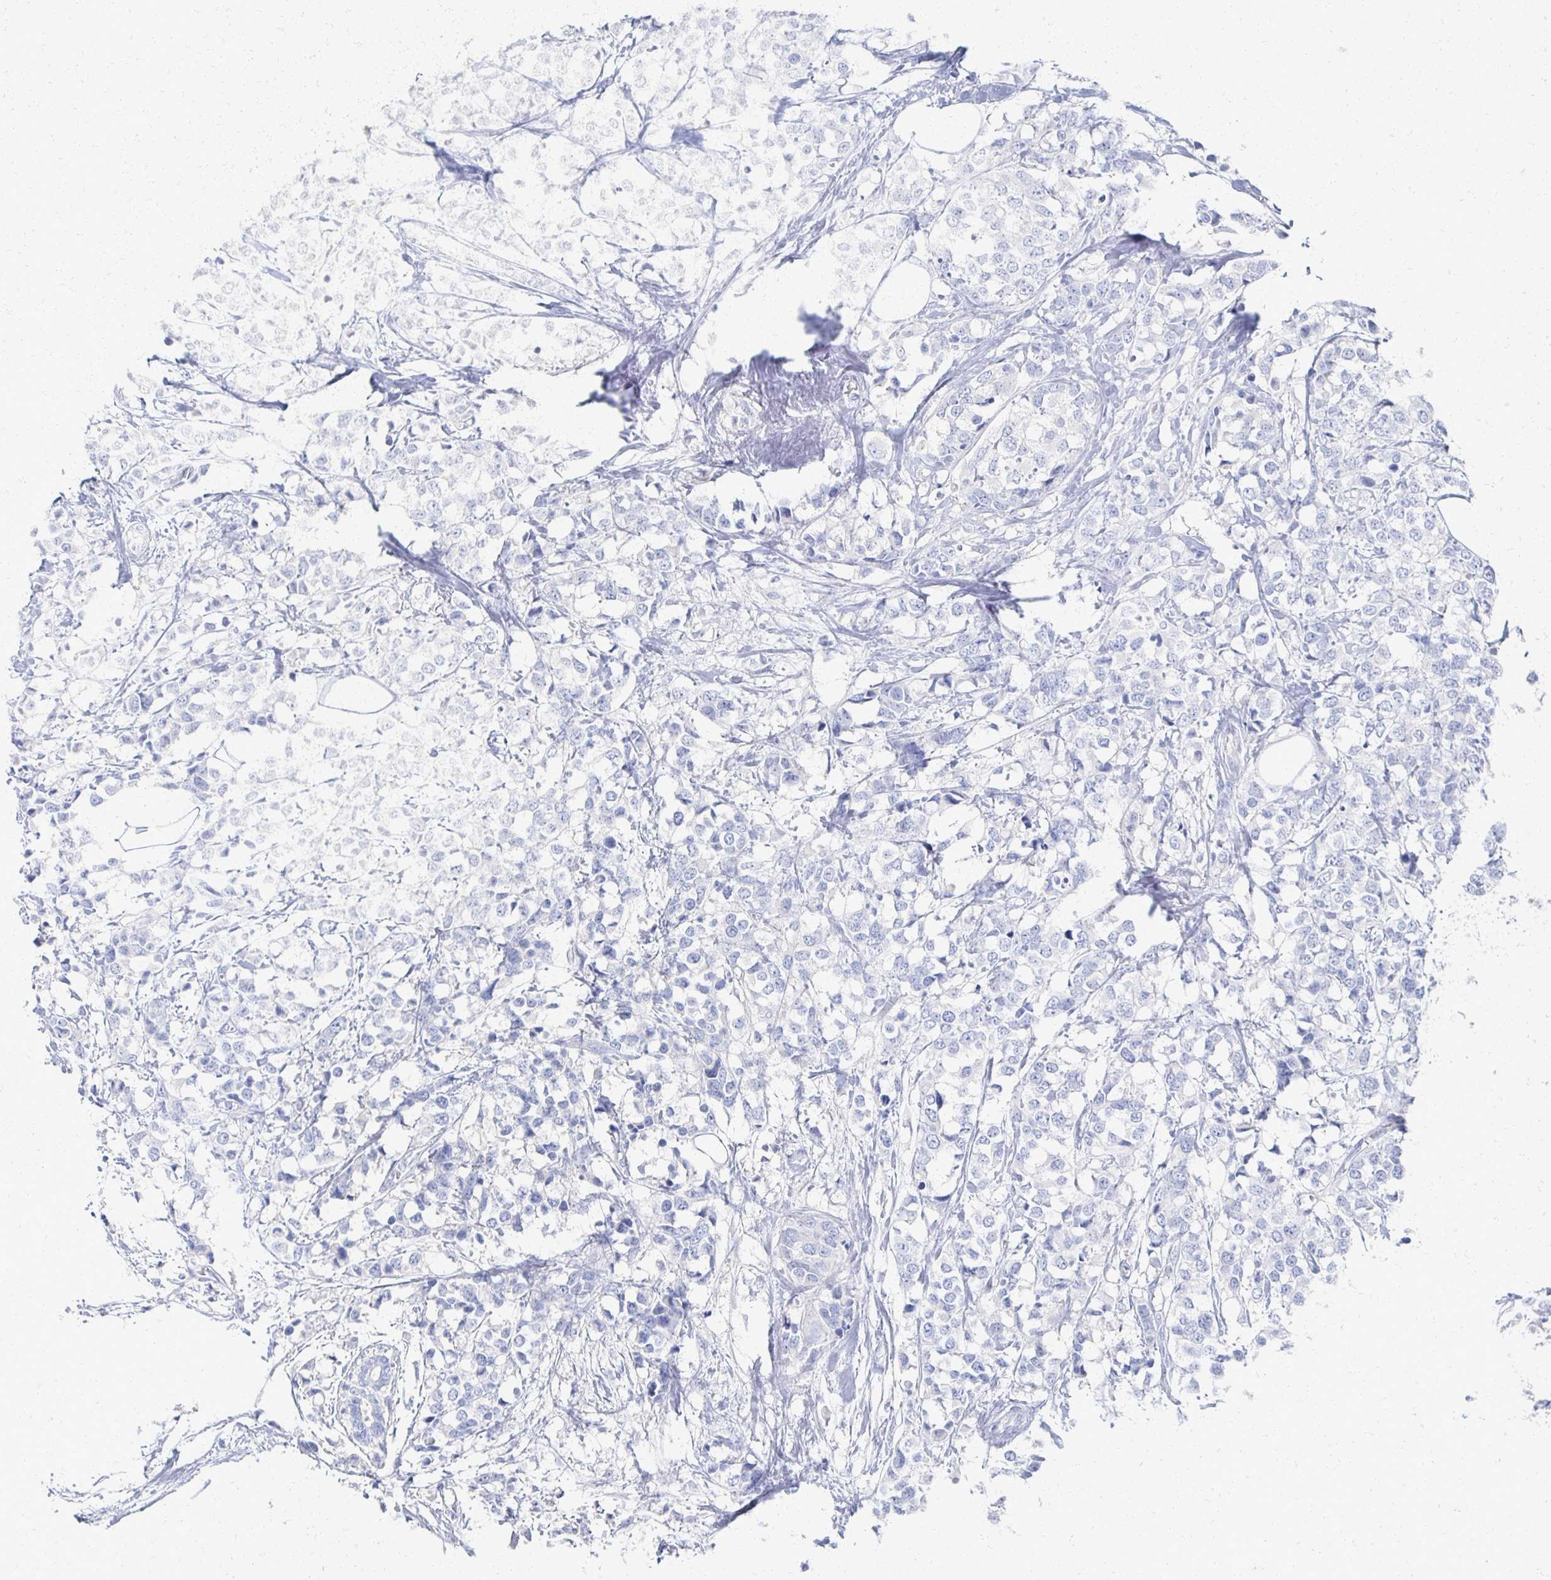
{"staining": {"intensity": "negative", "quantity": "none", "location": "none"}, "tissue": "breast cancer", "cell_type": "Tumor cells", "image_type": "cancer", "snomed": [{"axis": "morphology", "description": "Lobular carcinoma"}, {"axis": "topography", "description": "Breast"}], "caption": "This is an IHC histopathology image of breast lobular carcinoma. There is no expression in tumor cells.", "gene": "PRR20A", "patient": {"sex": "female", "age": 59}}